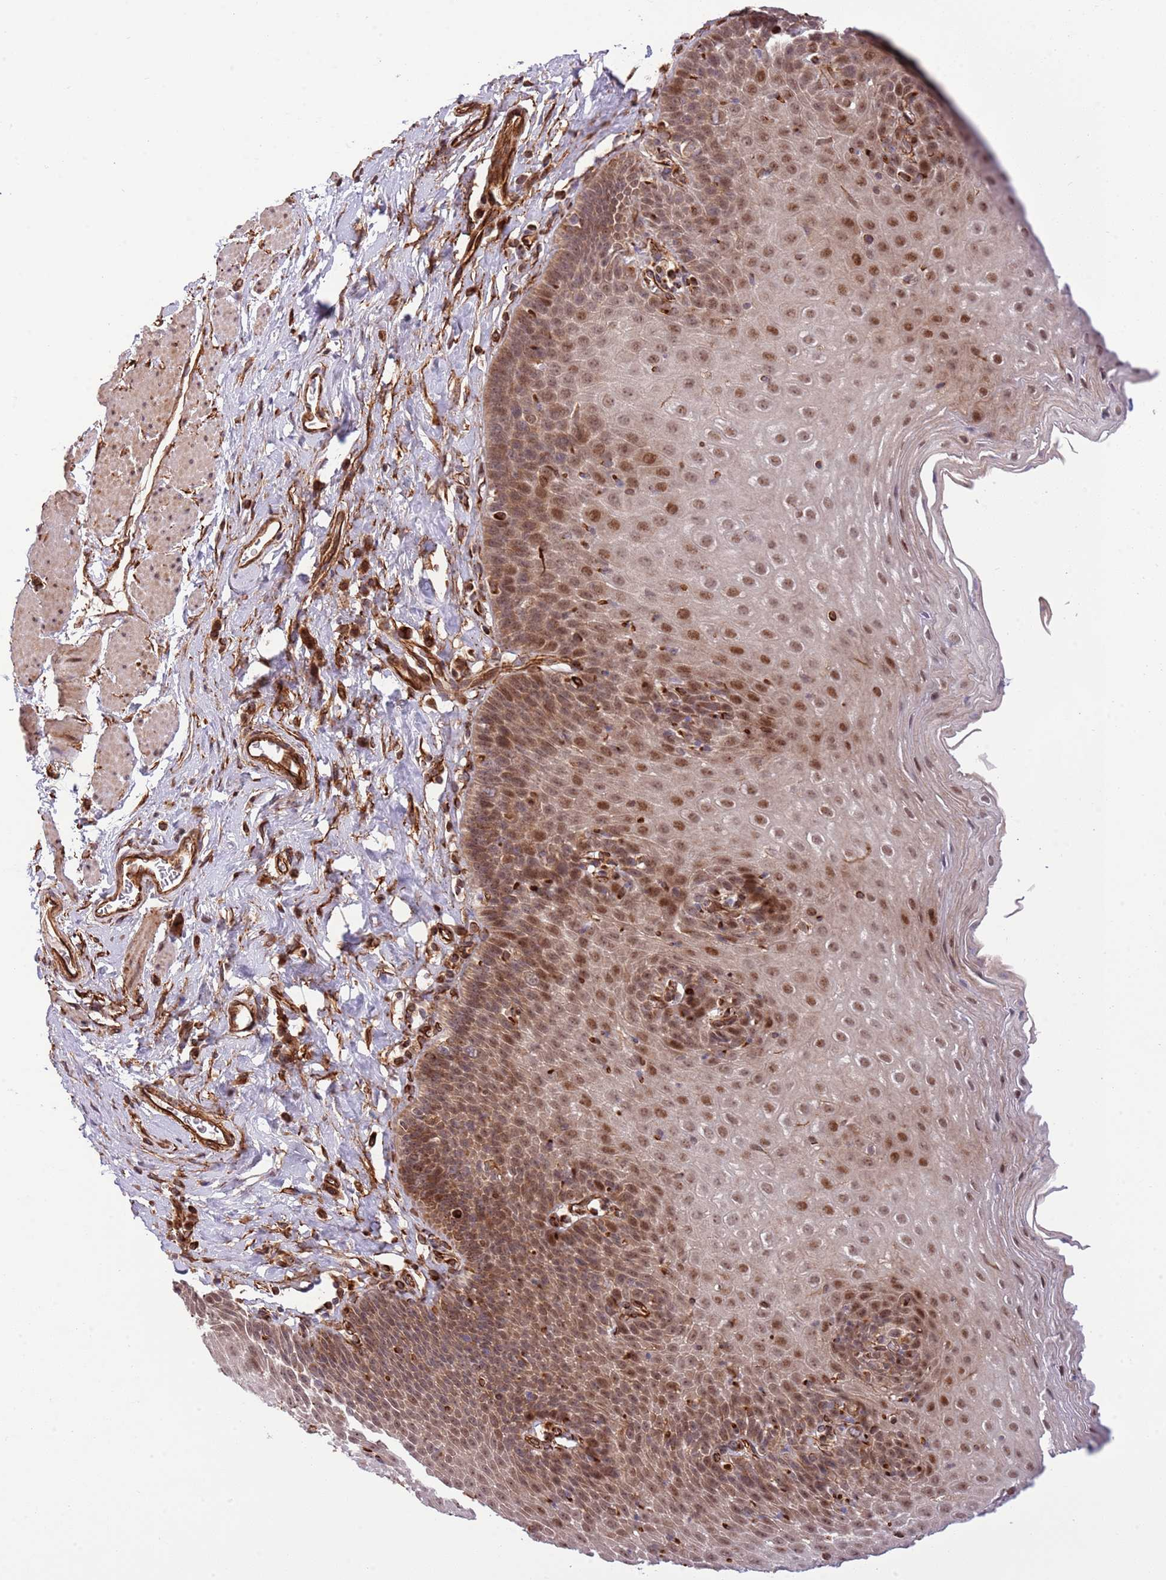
{"staining": {"intensity": "moderate", "quantity": "25%-75%", "location": "cytoplasmic/membranous,nuclear"}, "tissue": "esophagus", "cell_type": "Squamous epithelial cells", "image_type": "normal", "snomed": [{"axis": "morphology", "description": "Normal tissue, NOS"}, {"axis": "topography", "description": "Esophagus"}], "caption": "Approximately 25%-75% of squamous epithelial cells in benign human esophagus reveal moderate cytoplasmic/membranous,nuclear protein staining as visualized by brown immunohistochemical staining.", "gene": "NEK3", "patient": {"sex": "female", "age": 61}}